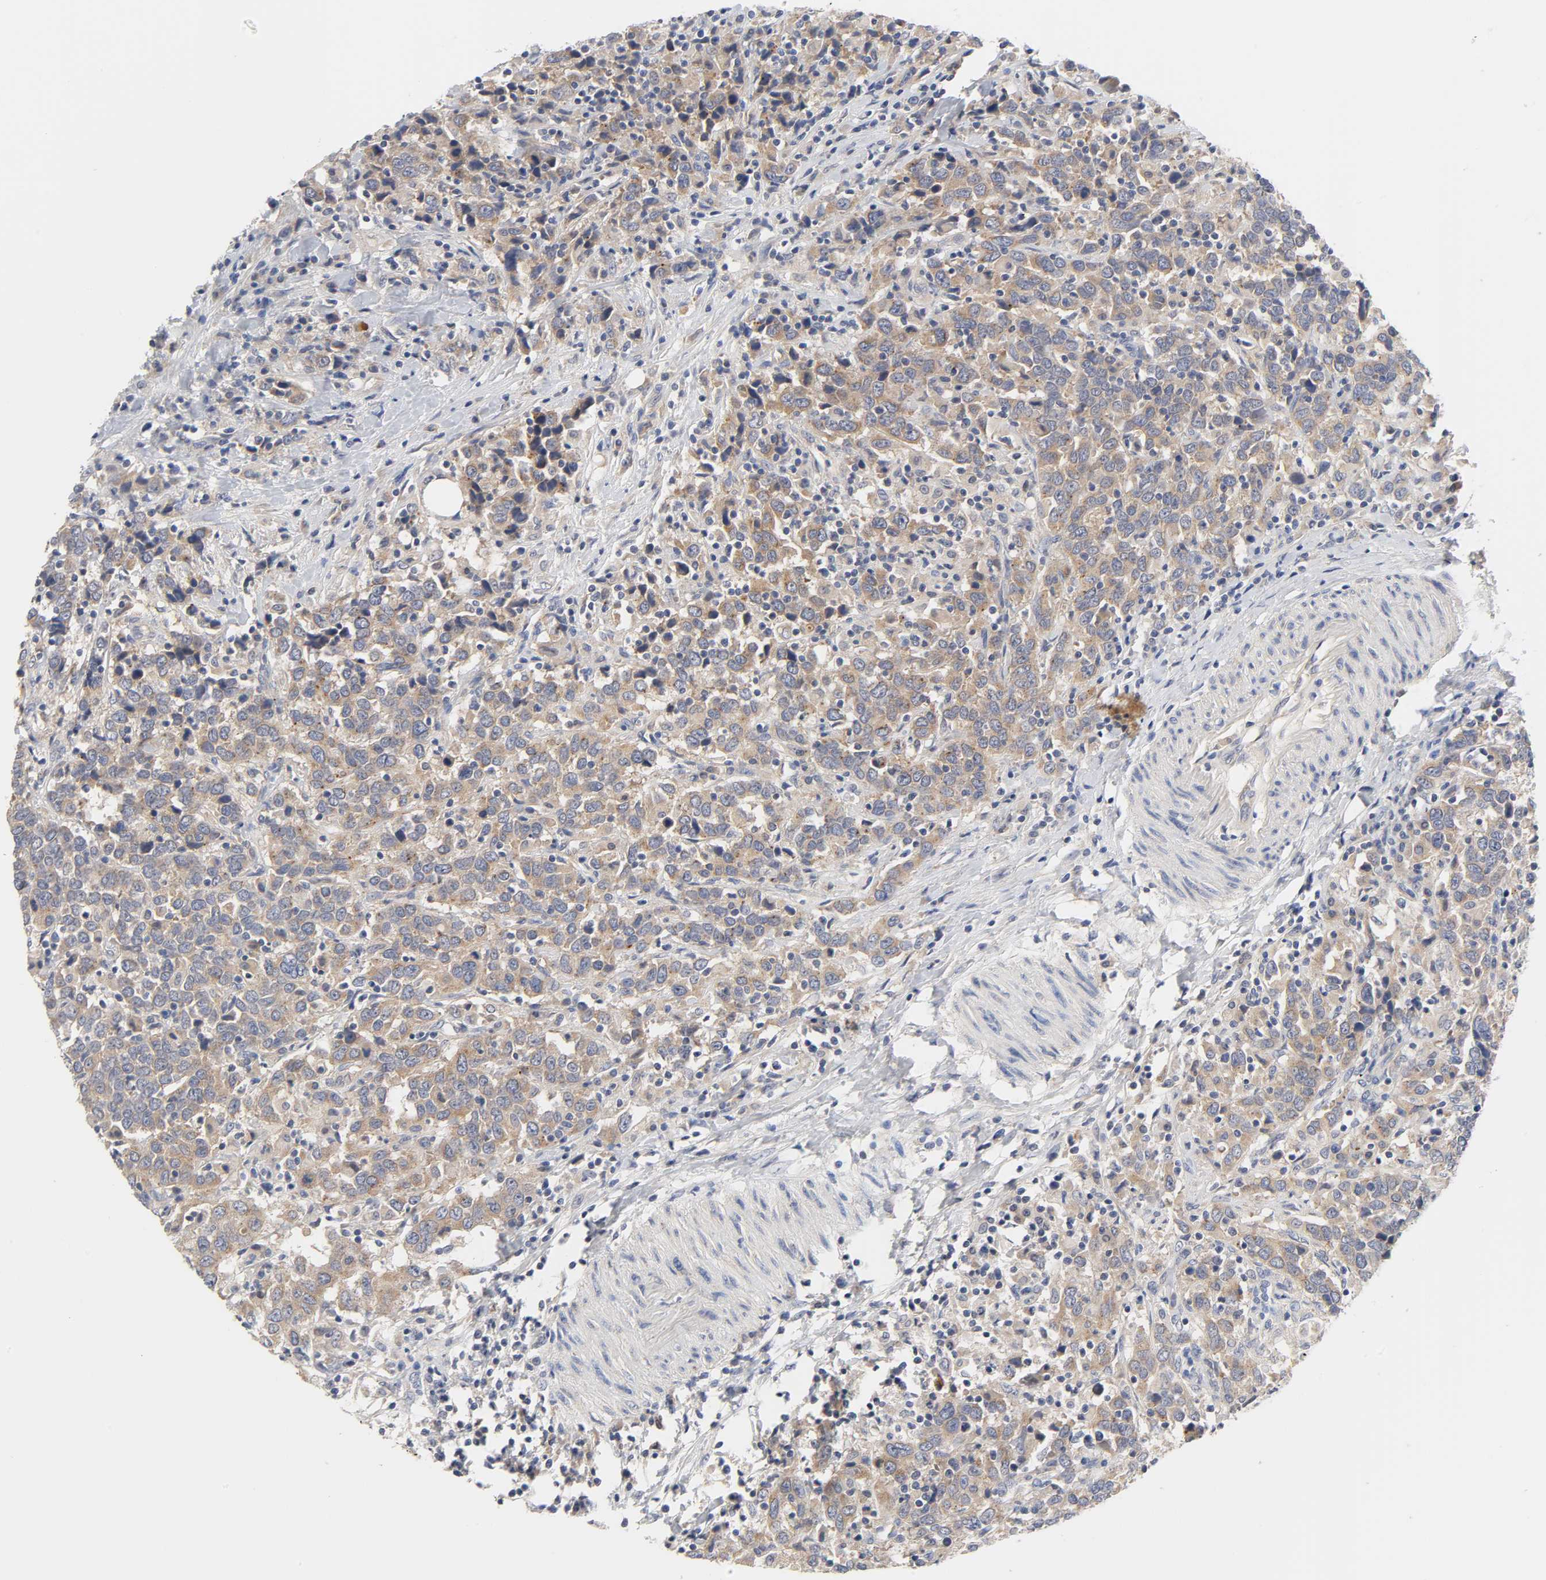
{"staining": {"intensity": "weak", "quantity": ">75%", "location": "cytoplasmic/membranous"}, "tissue": "urothelial cancer", "cell_type": "Tumor cells", "image_type": "cancer", "snomed": [{"axis": "morphology", "description": "Urothelial carcinoma, High grade"}, {"axis": "topography", "description": "Urinary bladder"}], "caption": "Urothelial cancer stained with IHC exhibits weak cytoplasmic/membranous expression in about >75% of tumor cells.", "gene": "C17orf75", "patient": {"sex": "male", "age": 61}}